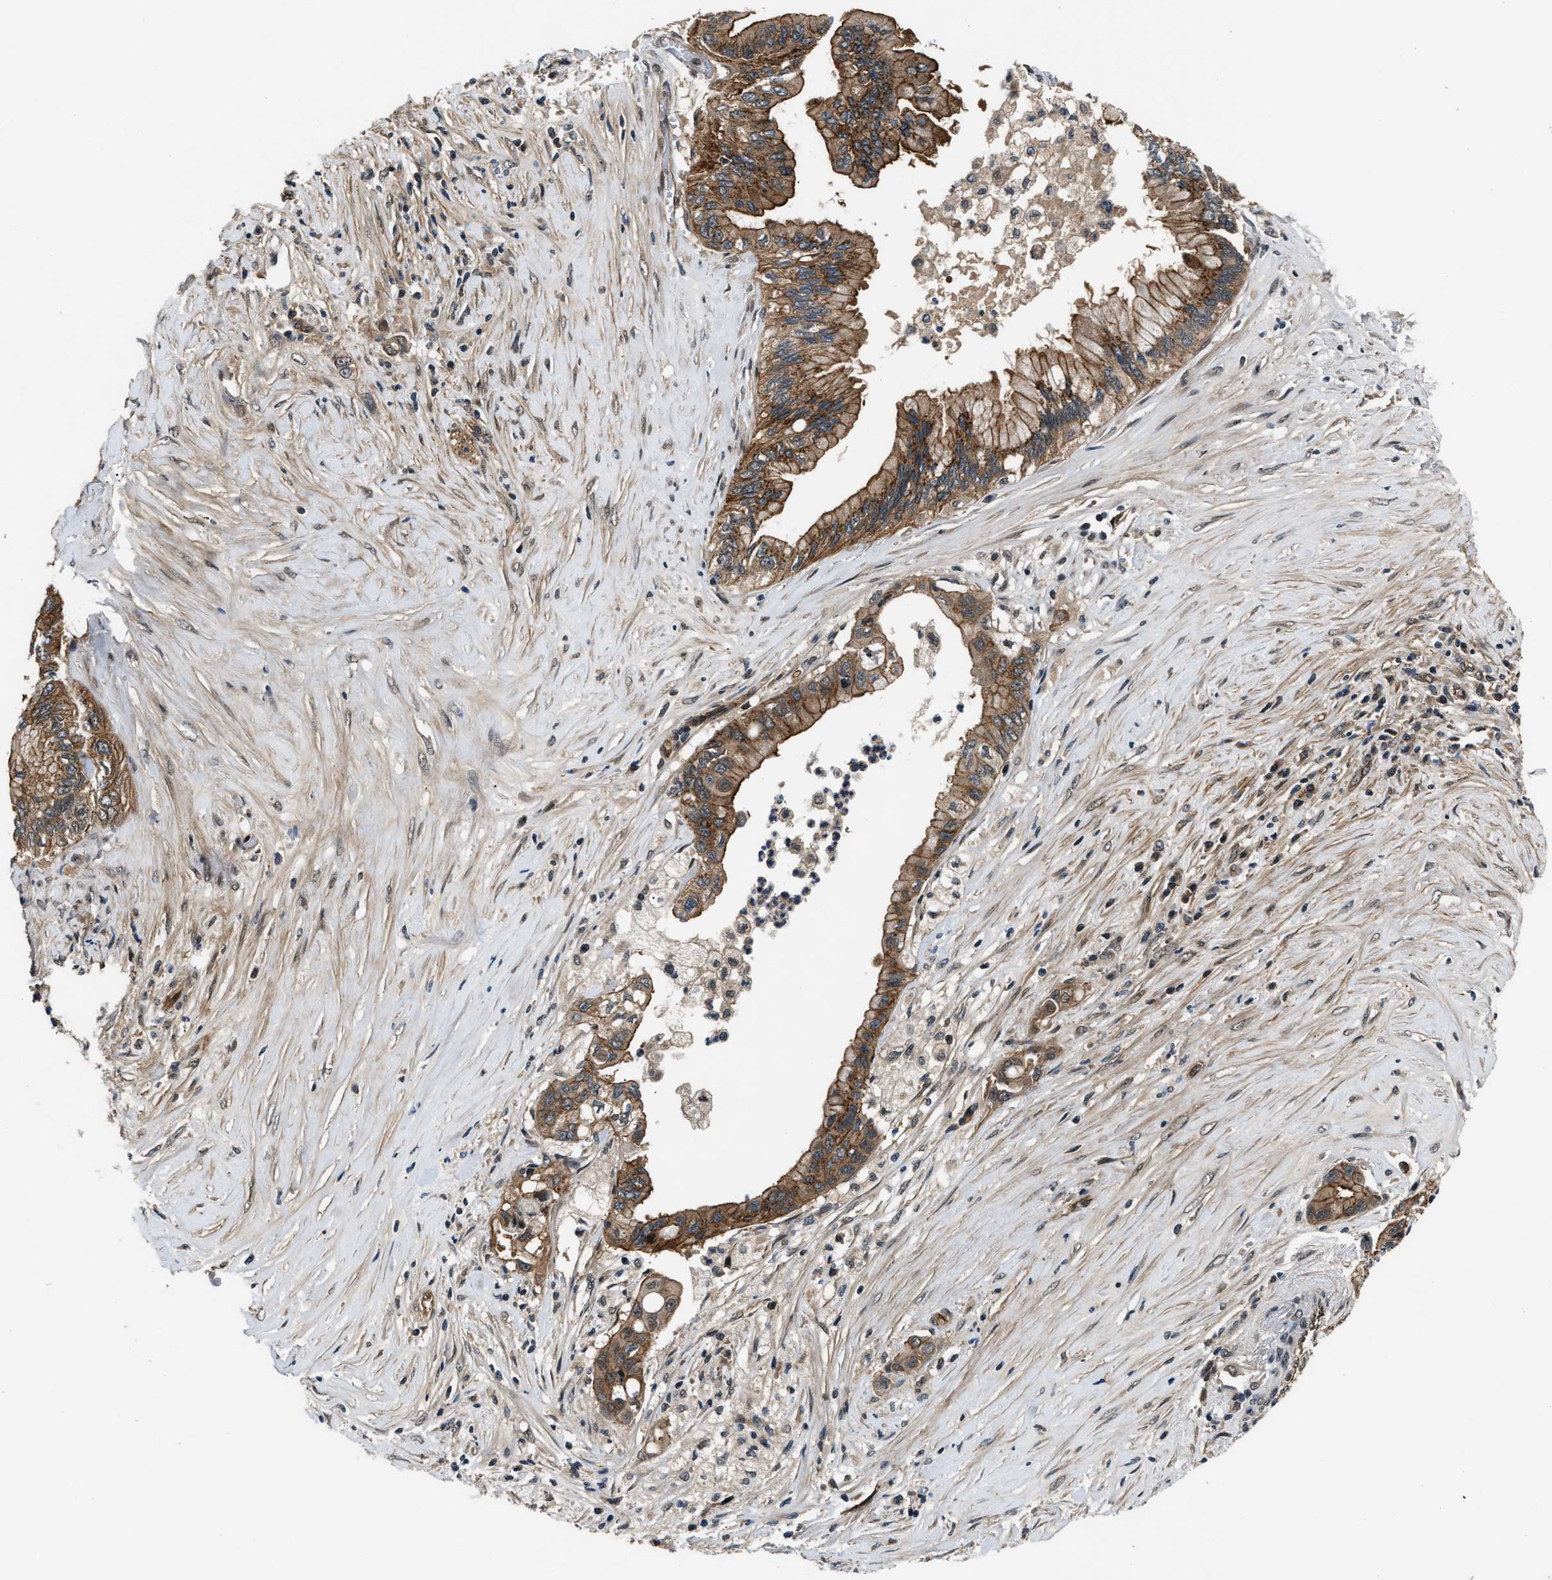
{"staining": {"intensity": "moderate", "quantity": ">75%", "location": "cytoplasmic/membranous"}, "tissue": "pancreatic cancer", "cell_type": "Tumor cells", "image_type": "cancer", "snomed": [{"axis": "morphology", "description": "Adenocarcinoma, NOS"}, {"axis": "topography", "description": "Pancreas"}], "caption": "Pancreatic cancer (adenocarcinoma) stained with a protein marker demonstrates moderate staining in tumor cells.", "gene": "COPS2", "patient": {"sex": "female", "age": 73}}